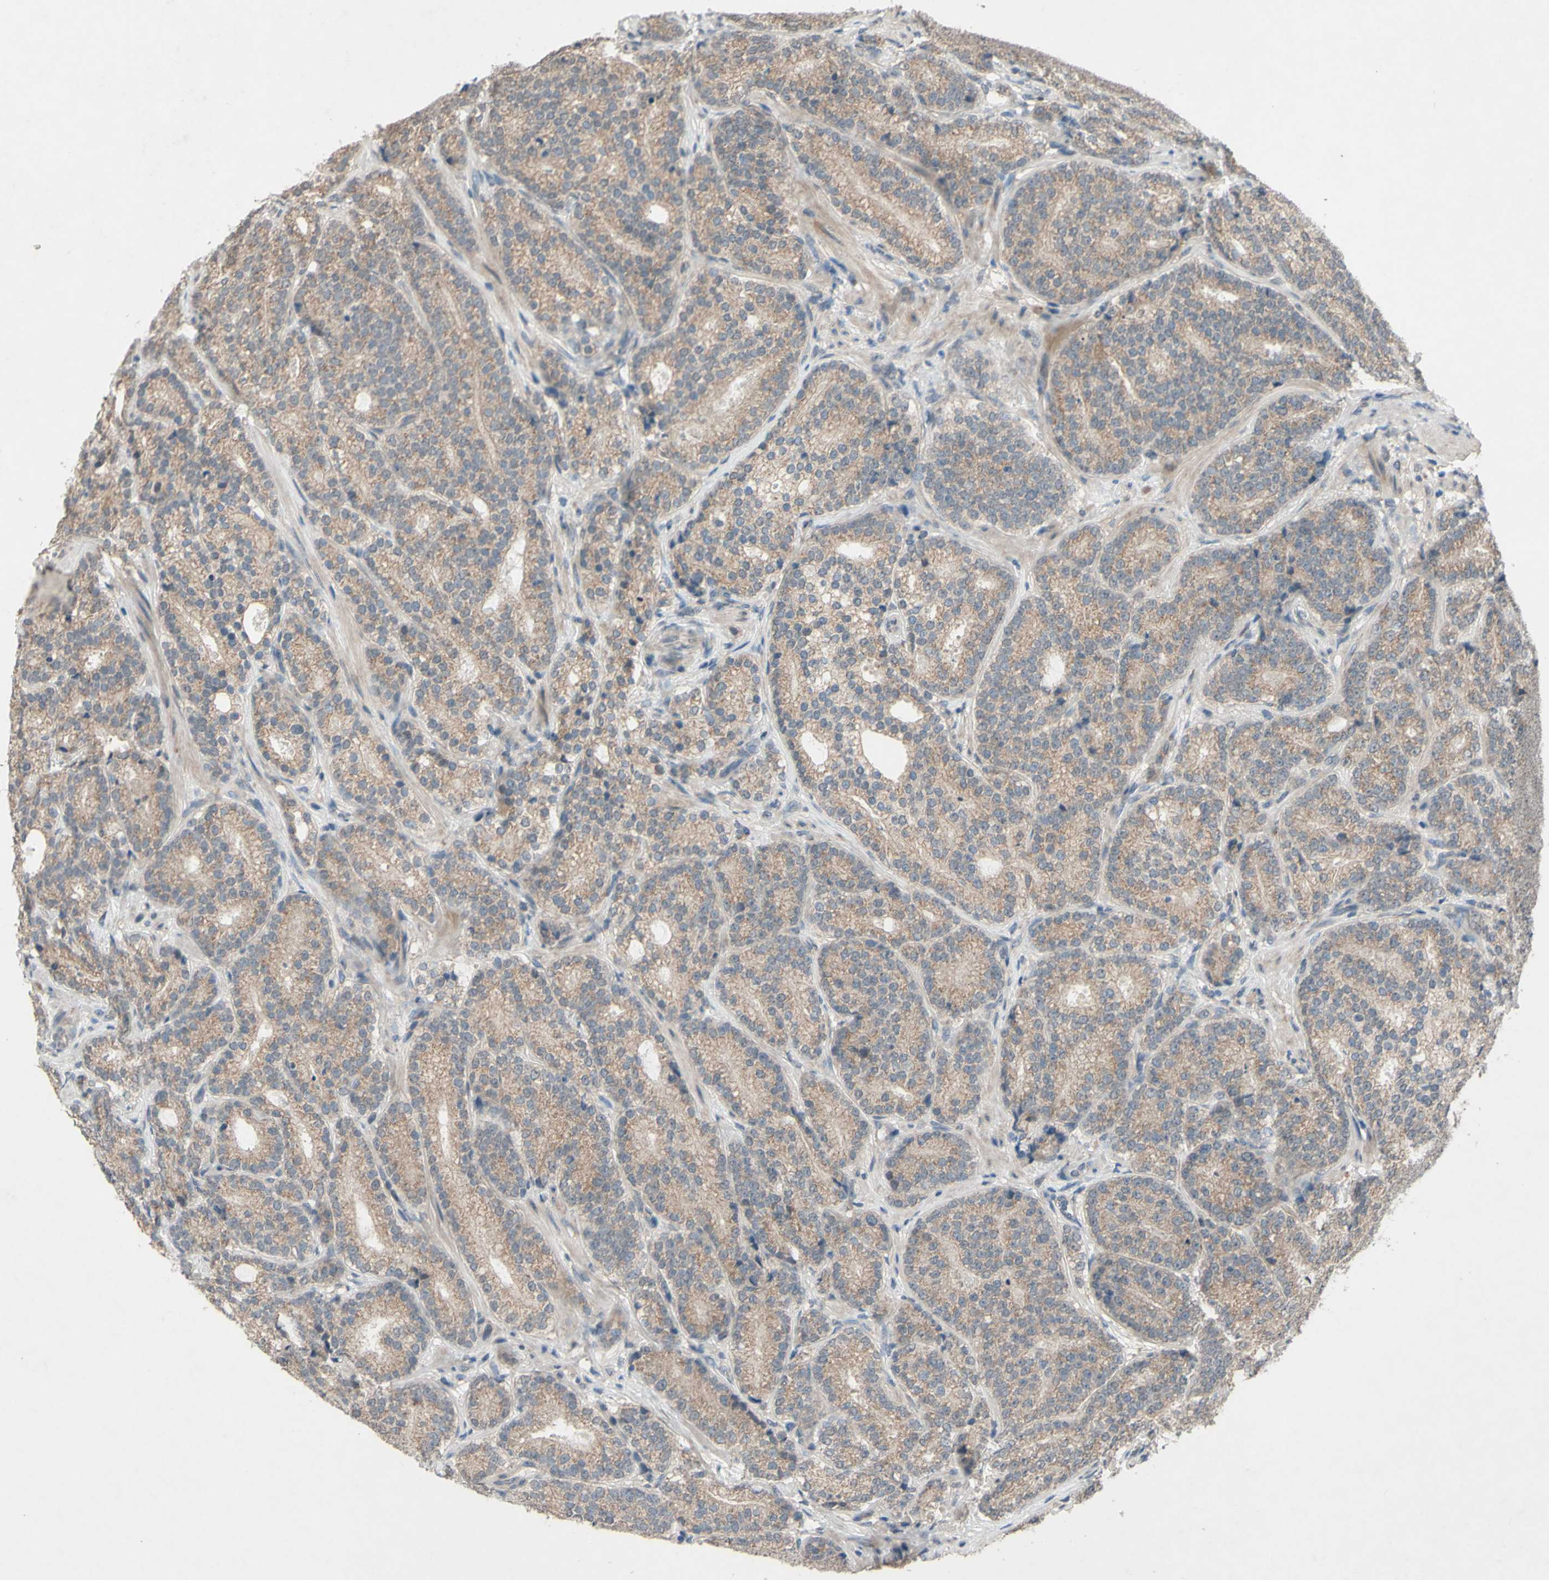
{"staining": {"intensity": "moderate", "quantity": ">75%", "location": "cytoplasmic/membranous"}, "tissue": "prostate cancer", "cell_type": "Tumor cells", "image_type": "cancer", "snomed": [{"axis": "morphology", "description": "Adenocarcinoma, High grade"}, {"axis": "topography", "description": "Prostate"}], "caption": "Protein staining of adenocarcinoma (high-grade) (prostate) tissue demonstrates moderate cytoplasmic/membranous positivity in about >75% of tumor cells. The staining is performed using DAB (3,3'-diaminobenzidine) brown chromogen to label protein expression. The nuclei are counter-stained blue using hematoxylin.", "gene": "CDCP1", "patient": {"sex": "male", "age": 61}}